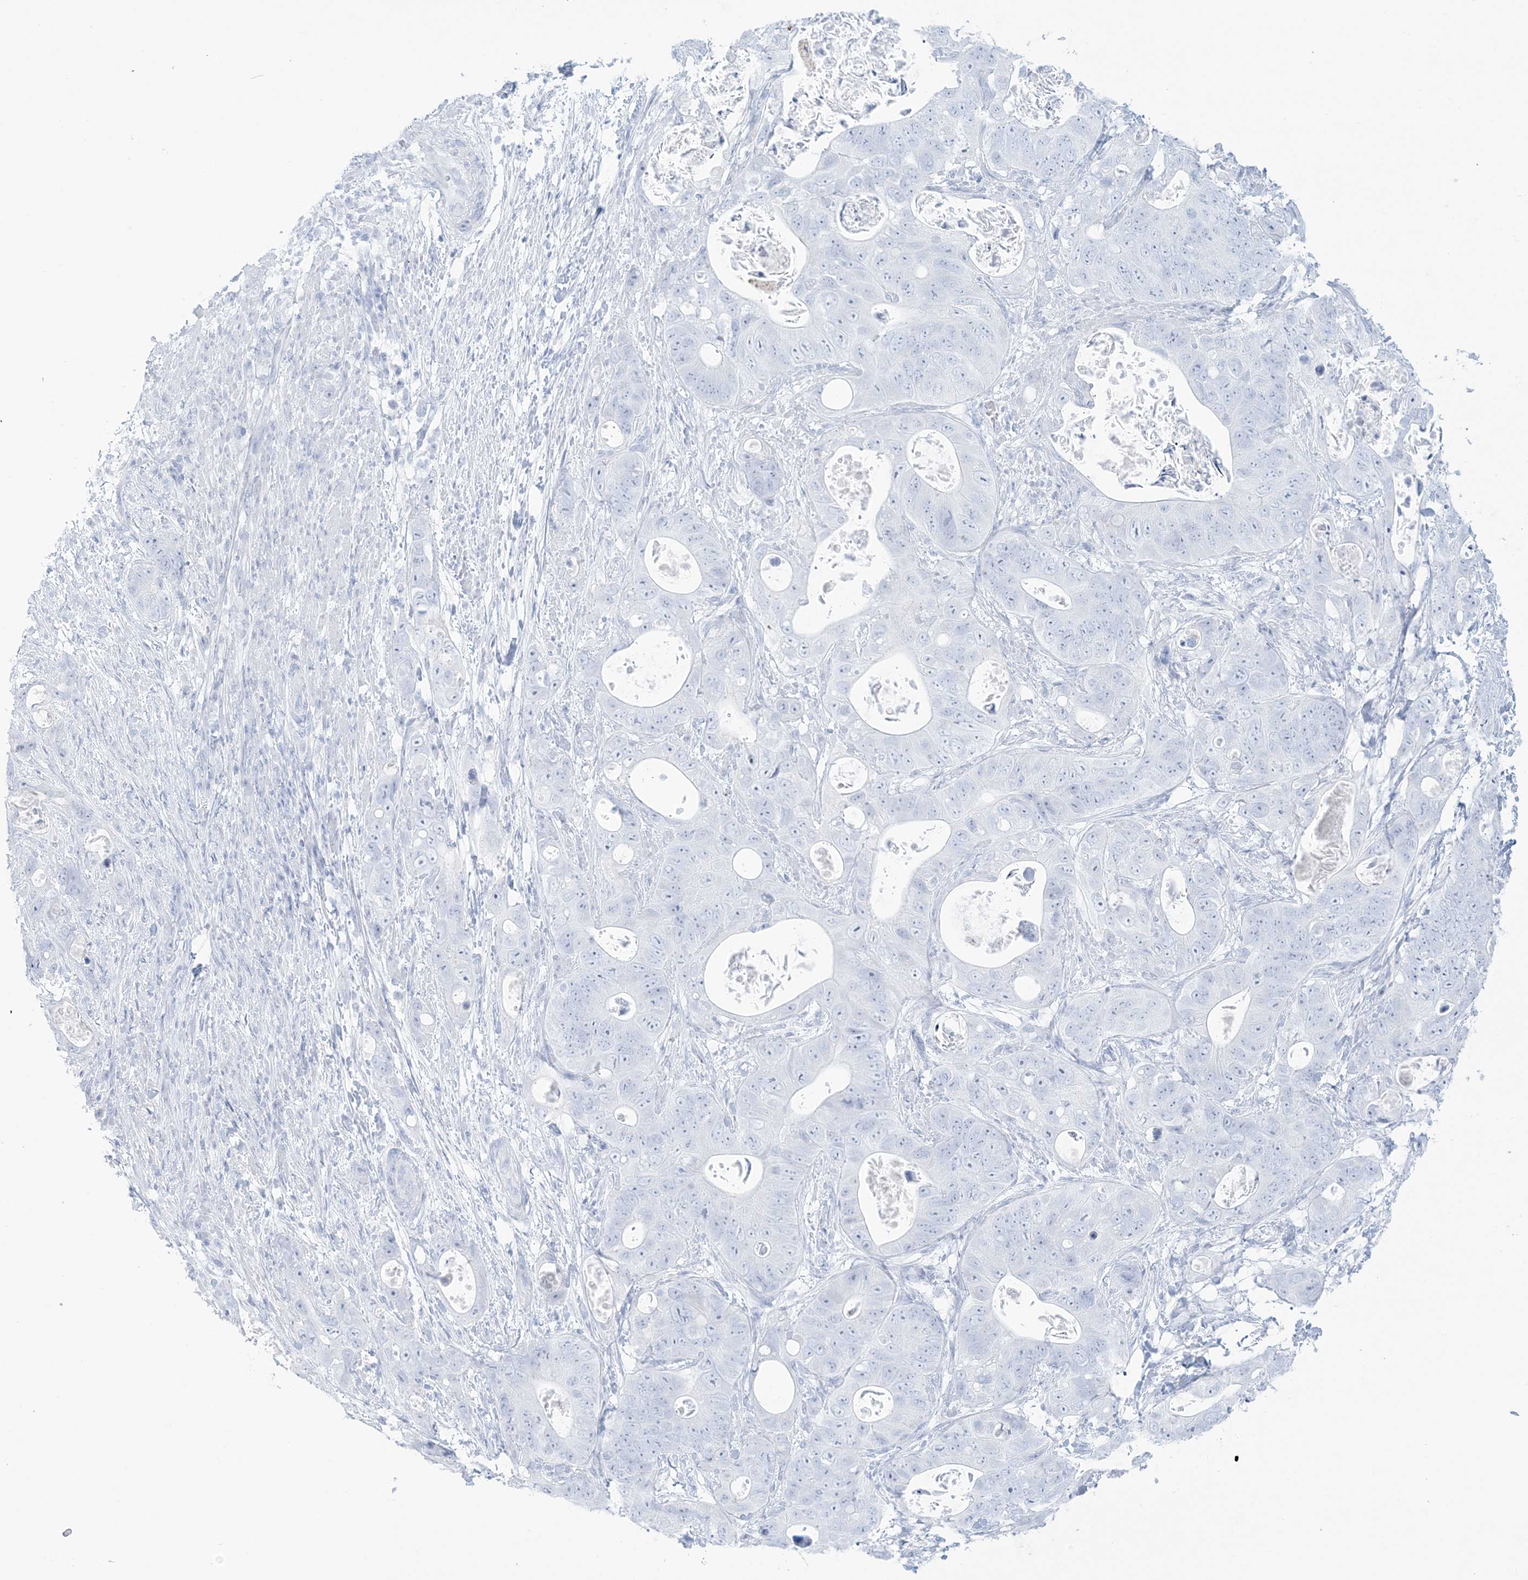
{"staining": {"intensity": "negative", "quantity": "none", "location": "none"}, "tissue": "stomach cancer", "cell_type": "Tumor cells", "image_type": "cancer", "snomed": [{"axis": "morphology", "description": "Adenocarcinoma, NOS"}, {"axis": "topography", "description": "Stomach"}], "caption": "Photomicrograph shows no protein staining in tumor cells of stomach adenocarcinoma tissue.", "gene": "AGXT", "patient": {"sex": "female", "age": 89}}